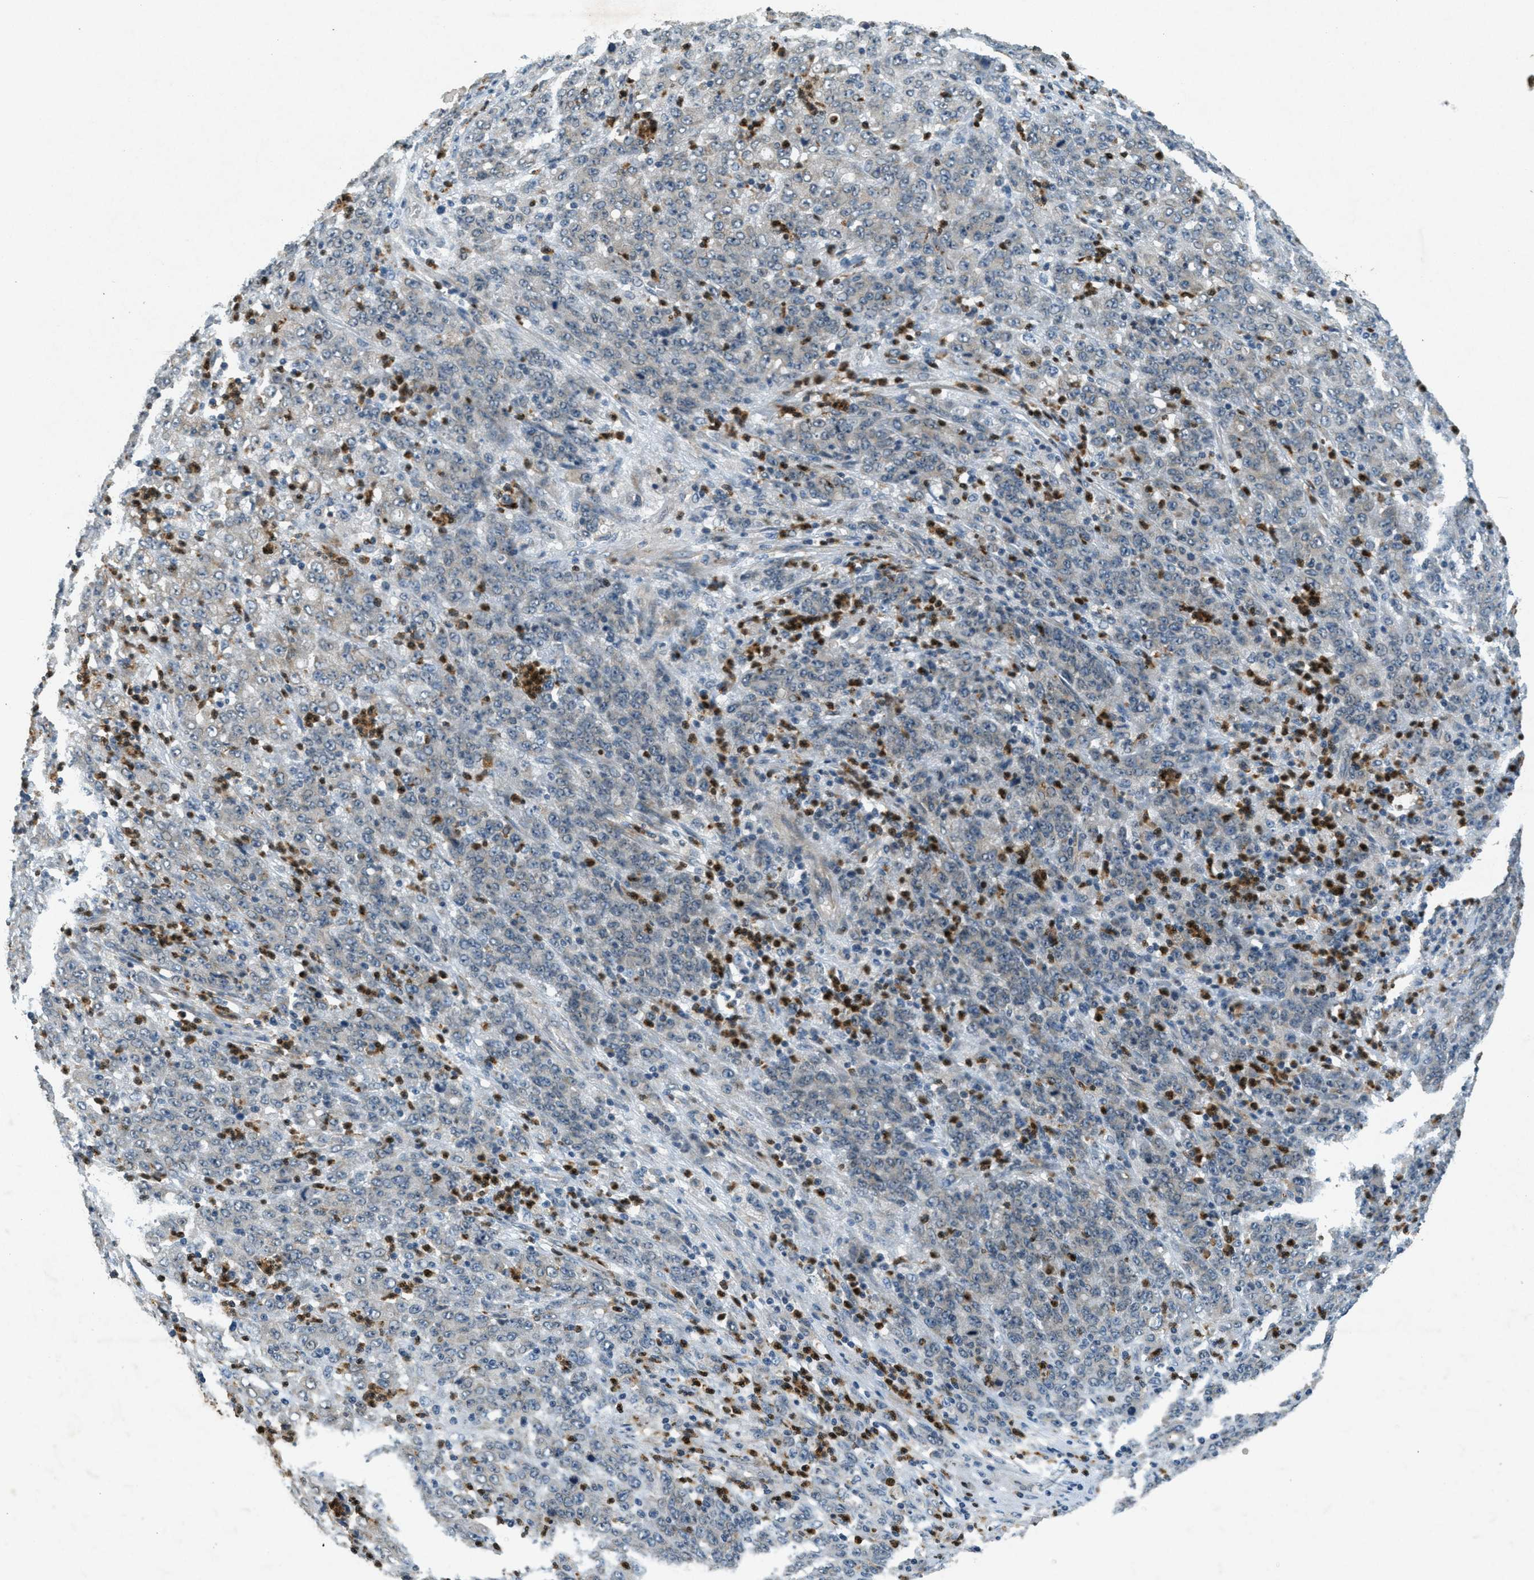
{"staining": {"intensity": "negative", "quantity": "none", "location": "none"}, "tissue": "stomach cancer", "cell_type": "Tumor cells", "image_type": "cancer", "snomed": [{"axis": "morphology", "description": "Adenocarcinoma, NOS"}, {"axis": "topography", "description": "Stomach, lower"}], "caption": "This is an immunohistochemistry (IHC) photomicrograph of stomach cancer. There is no staining in tumor cells.", "gene": "RAB3D", "patient": {"sex": "female", "age": 71}}